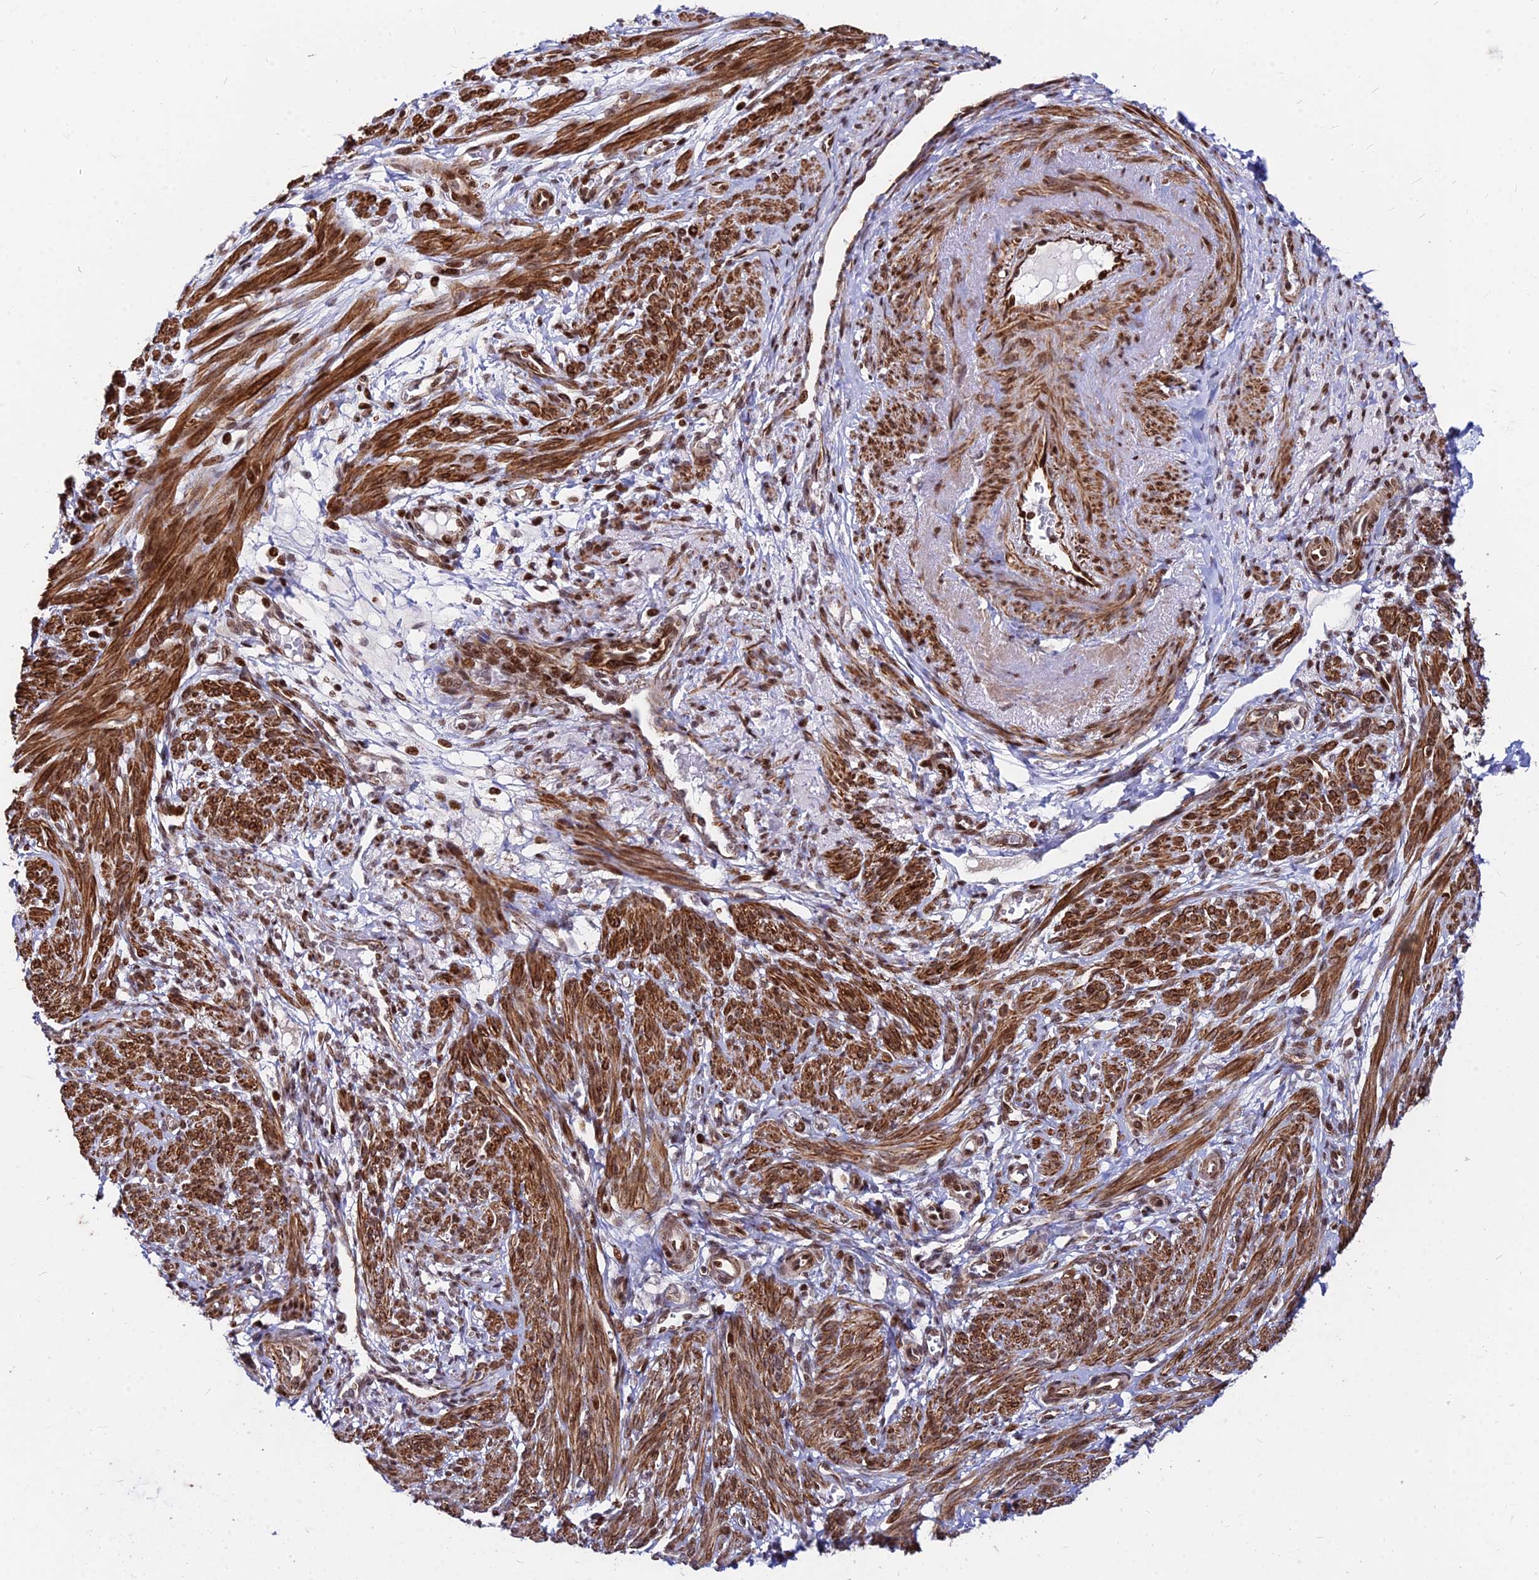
{"staining": {"intensity": "moderate", "quantity": "25%-75%", "location": "cytoplasmic/membranous"}, "tissue": "smooth muscle", "cell_type": "Smooth muscle cells", "image_type": "normal", "snomed": [{"axis": "morphology", "description": "Normal tissue, NOS"}, {"axis": "topography", "description": "Smooth muscle"}], "caption": "High-power microscopy captured an IHC histopathology image of unremarkable smooth muscle, revealing moderate cytoplasmic/membranous staining in approximately 25%-75% of smooth muscle cells. The protein is stained brown, and the nuclei are stained in blue (DAB IHC with brightfield microscopy, high magnification).", "gene": "NYAP2", "patient": {"sex": "female", "age": 39}}